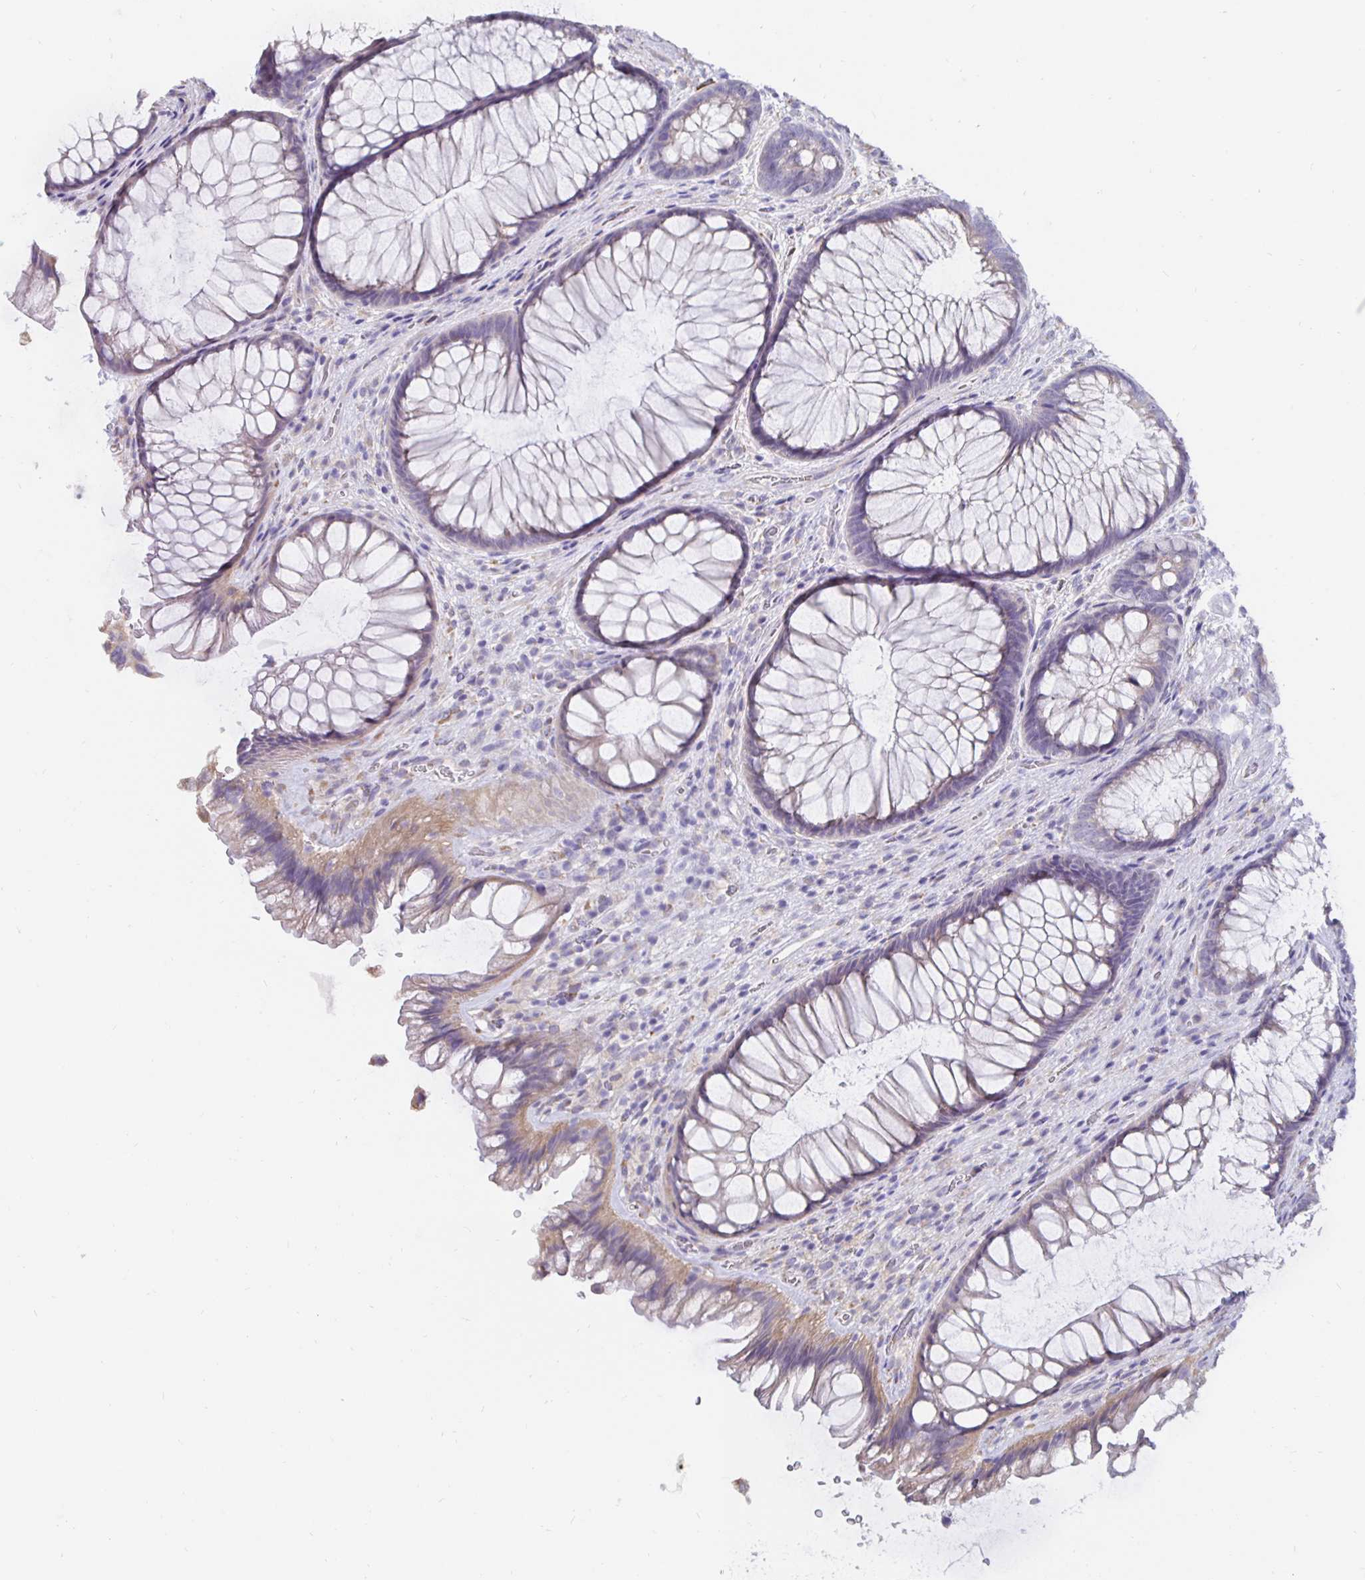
{"staining": {"intensity": "weak", "quantity": "25%-75%", "location": "cytoplasmic/membranous"}, "tissue": "rectum", "cell_type": "Glandular cells", "image_type": "normal", "snomed": [{"axis": "morphology", "description": "Normal tissue, NOS"}, {"axis": "topography", "description": "Rectum"}], "caption": "Unremarkable rectum demonstrates weak cytoplasmic/membranous staining in approximately 25%-75% of glandular cells, visualized by immunohistochemistry. (brown staining indicates protein expression, while blue staining denotes nuclei).", "gene": "DNAI2", "patient": {"sex": "male", "age": 53}}